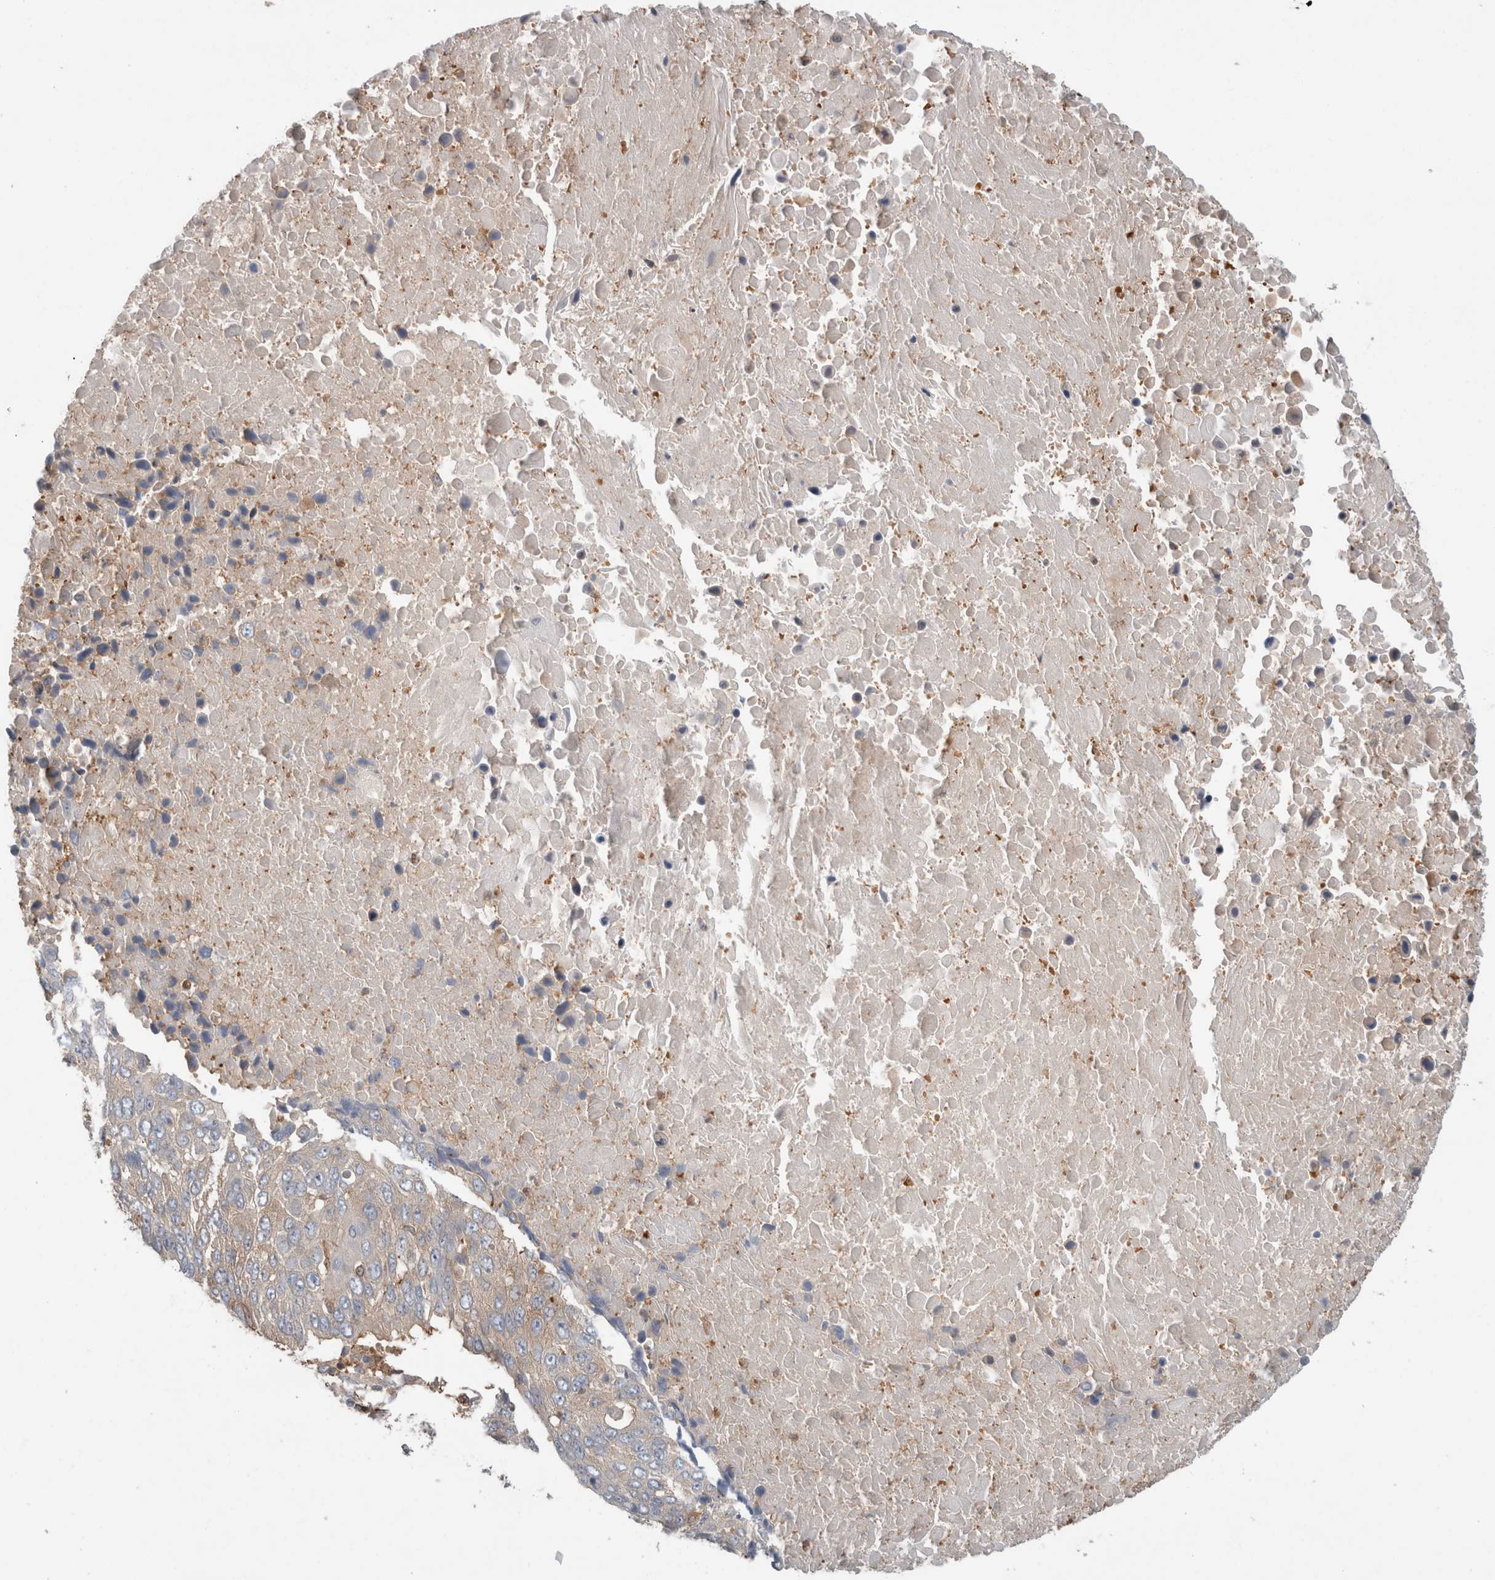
{"staining": {"intensity": "weak", "quantity": "25%-75%", "location": "cytoplasmic/membranous"}, "tissue": "lung cancer", "cell_type": "Tumor cells", "image_type": "cancer", "snomed": [{"axis": "morphology", "description": "Squamous cell carcinoma, NOS"}, {"axis": "topography", "description": "Lung"}], "caption": "Tumor cells reveal low levels of weak cytoplasmic/membranous expression in about 25%-75% of cells in human lung cancer. (brown staining indicates protein expression, while blue staining denotes nuclei).", "gene": "KLHL14", "patient": {"sex": "male", "age": 66}}